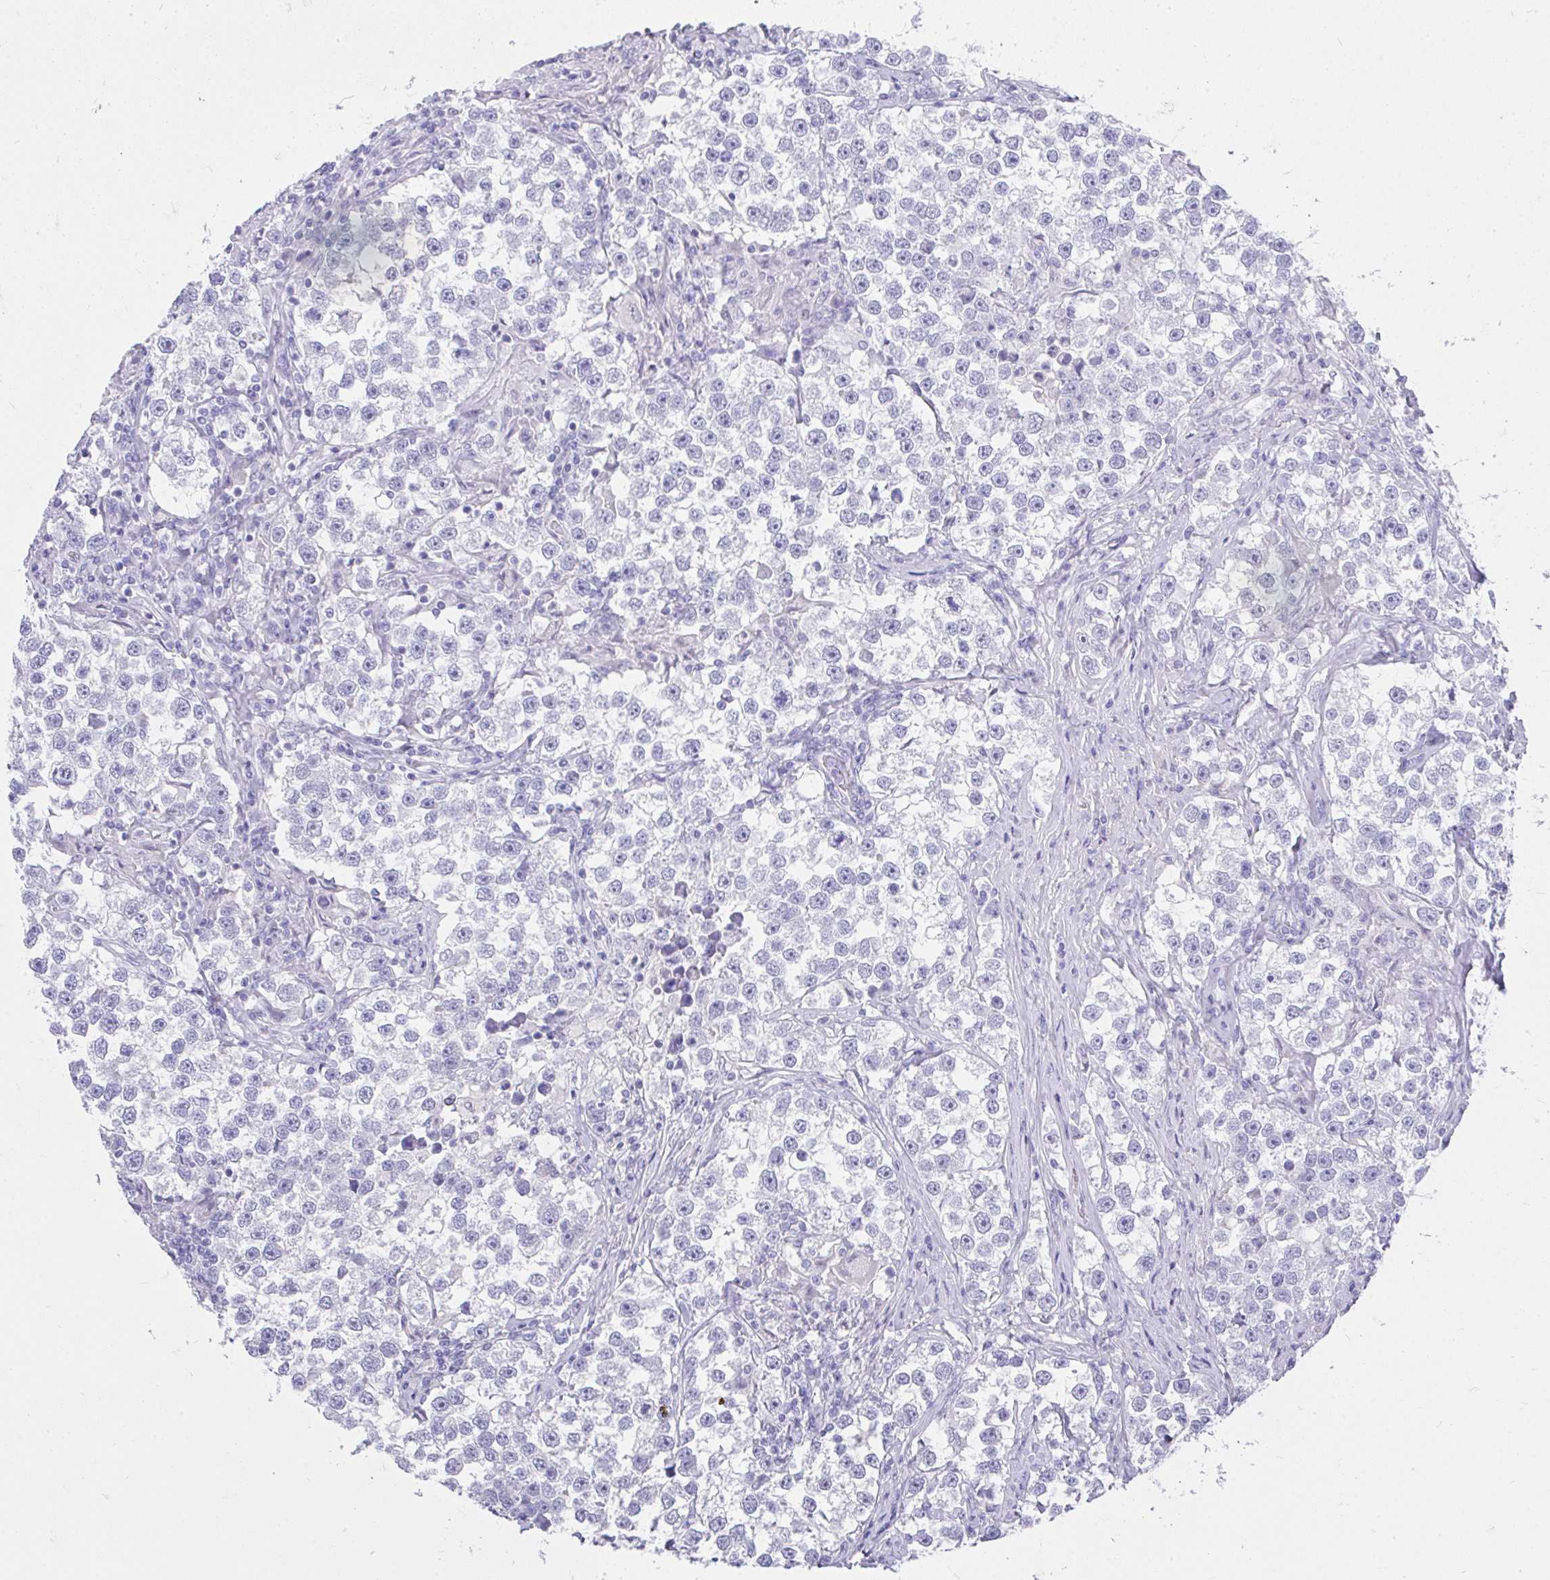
{"staining": {"intensity": "negative", "quantity": "none", "location": "none"}, "tissue": "testis cancer", "cell_type": "Tumor cells", "image_type": "cancer", "snomed": [{"axis": "morphology", "description": "Seminoma, NOS"}, {"axis": "topography", "description": "Testis"}], "caption": "This is an immunohistochemistry (IHC) photomicrograph of human seminoma (testis). There is no expression in tumor cells.", "gene": "MS4A12", "patient": {"sex": "male", "age": 46}}